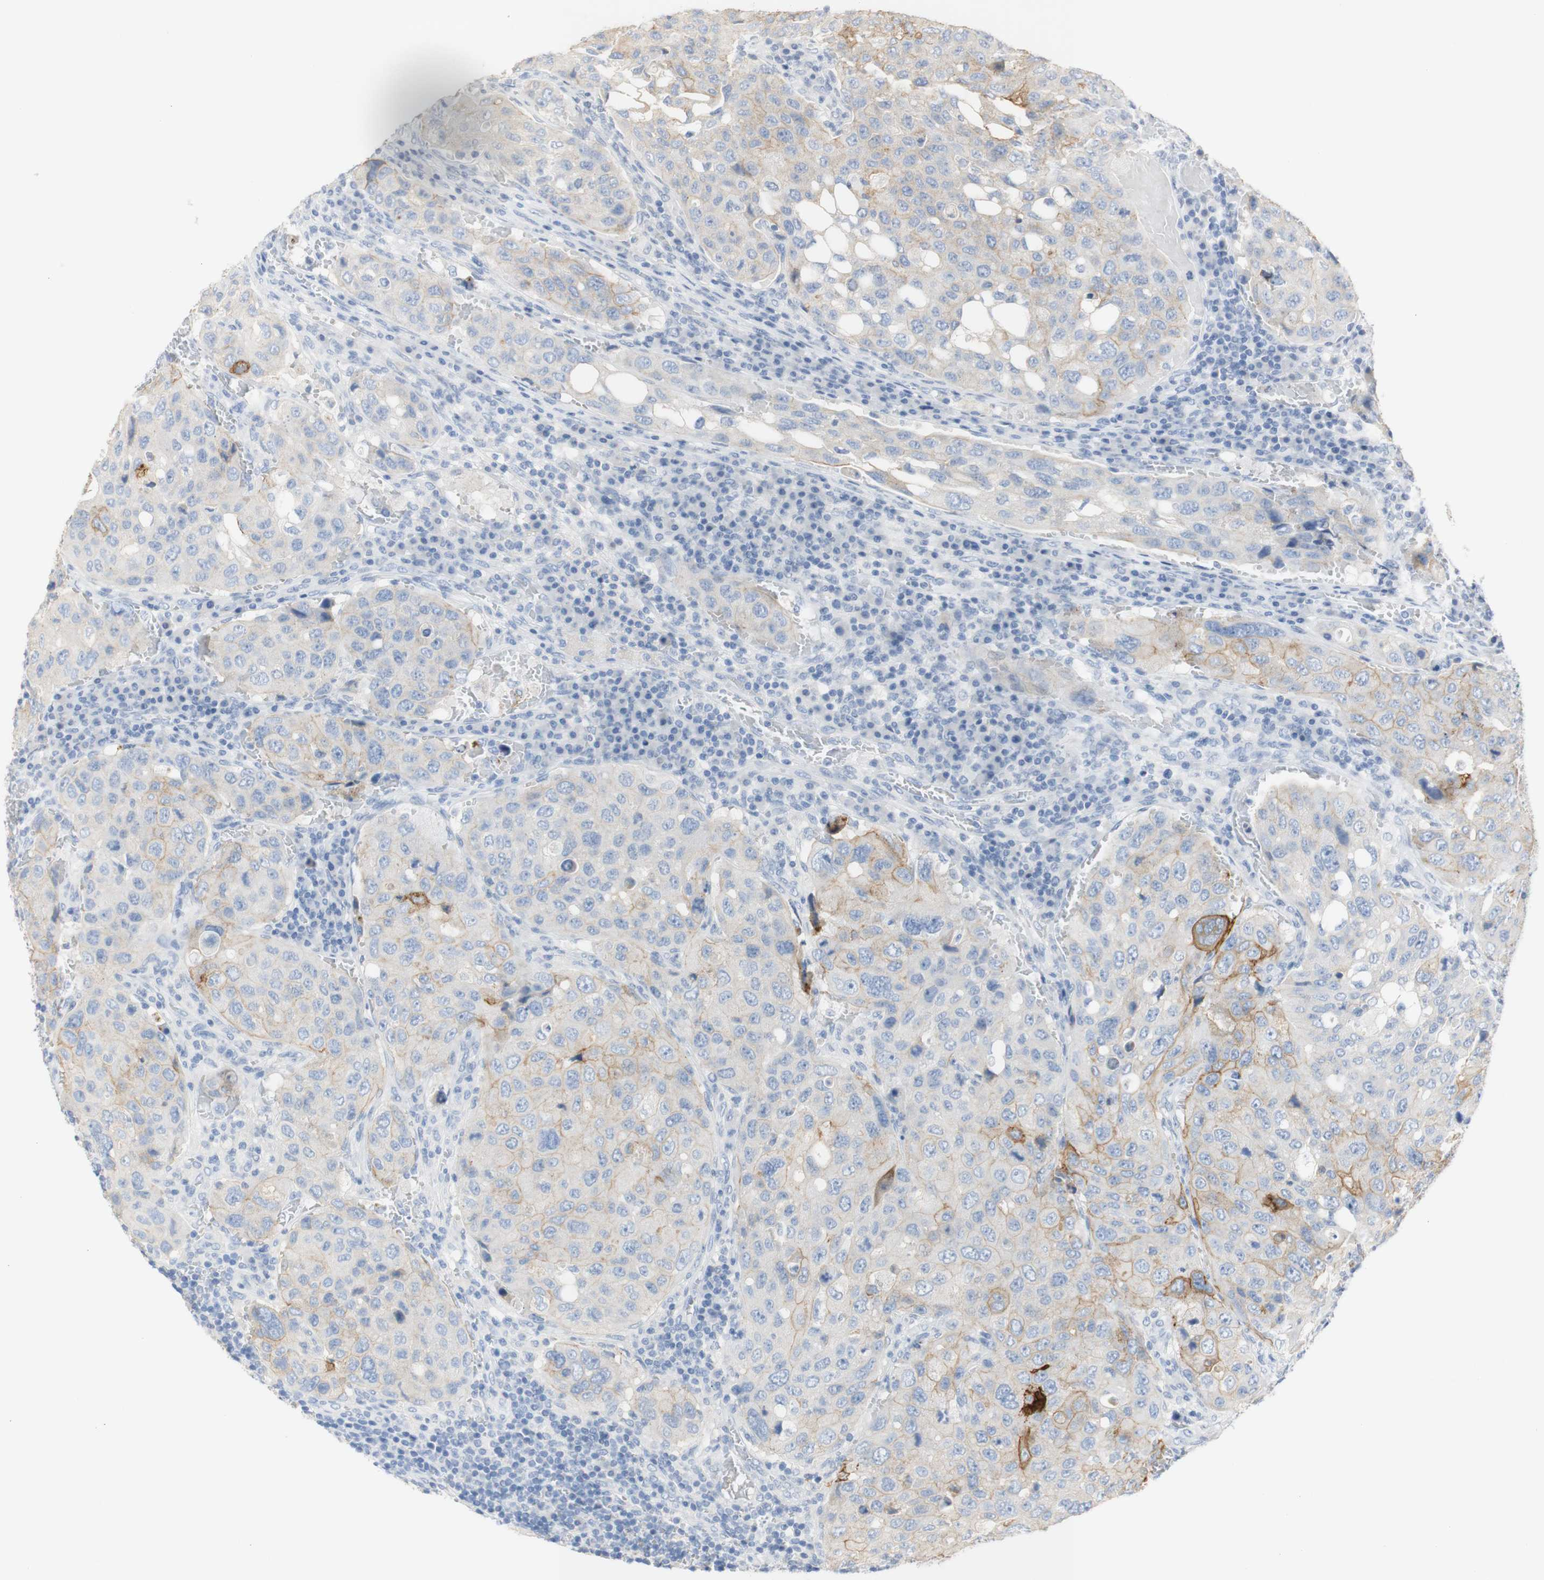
{"staining": {"intensity": "moderate", "quantity": "25%-75%", "location": "cytoplasmic/membranous"}, "tissue": "urothelial cancer", "cell_type": "Tumor cells", "image_type": "cancer", "snomed": [{"axis": "morphology", "description": "Urothelial carcinoma, High grade"}, {"axis": "topography", "description": "Lymph node"}, {"axis": "topography", "description": "Urinary bladder"}], "caption": "Moderate cytoplasmic/membranous staining for a protein is seen in approximately 25%-75% of tumor cells of urothelial cancer using immunohistochemistry.", "gene": "DSC2", "patient": {"sex": "male", "age": 51}}